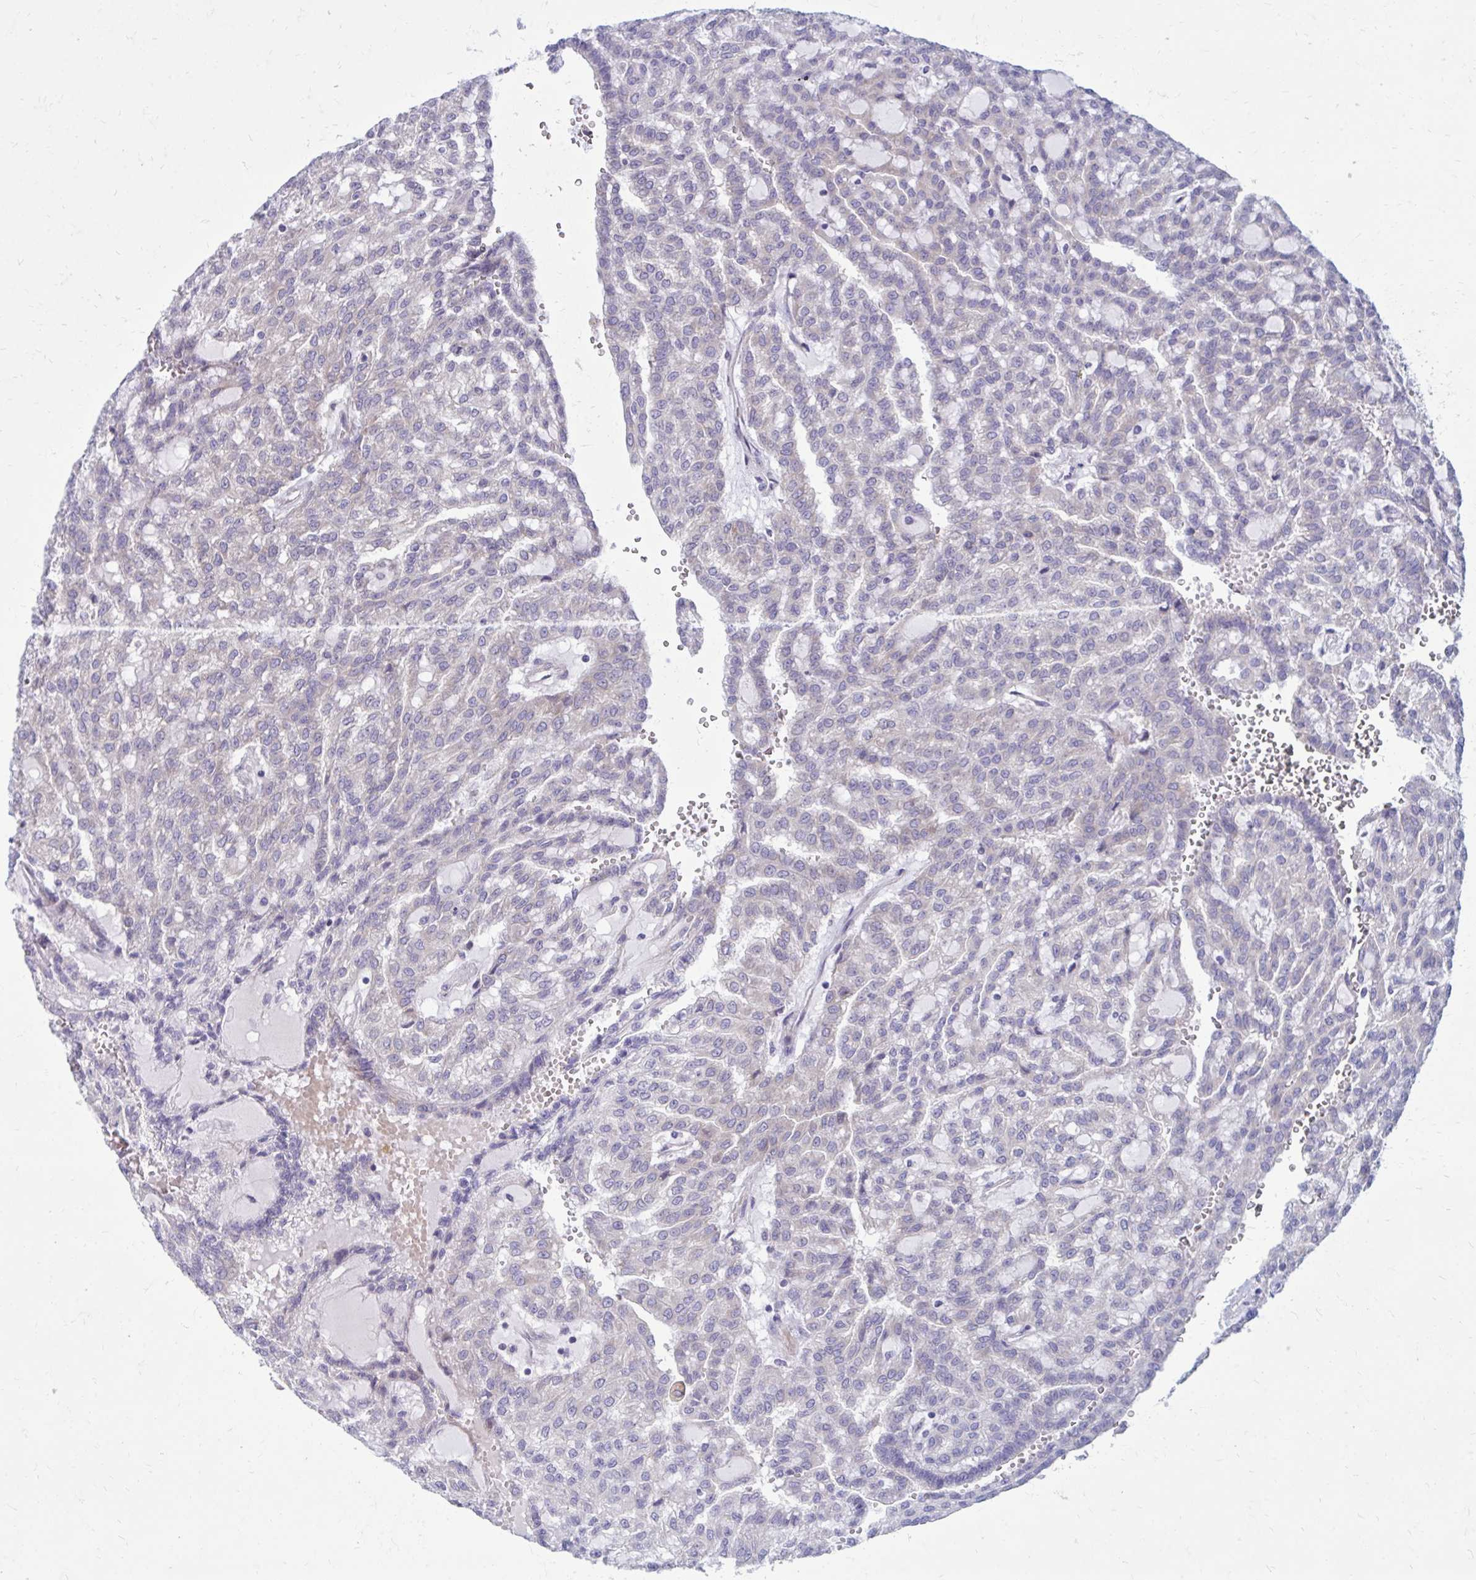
{"staining": {"intensity": "negative", "quantity": "none", "location": "none"}, "tissue": "renal cancer", "cell_type": "Tumor cells", "image_type": "cancer", "snomed": [{"axis": "morphology", "description": "Adenocarcinoma, NOS"}, {"axis": "topography", "description": "Kidney"}], "caption": "This is an immunohistochemistry (IHC) micrograph of adenocarcinoma (renal). There is no expression in tumor cells.", "gene": "GIGYF2", "patient": {"sex": "male", "age": 63}}